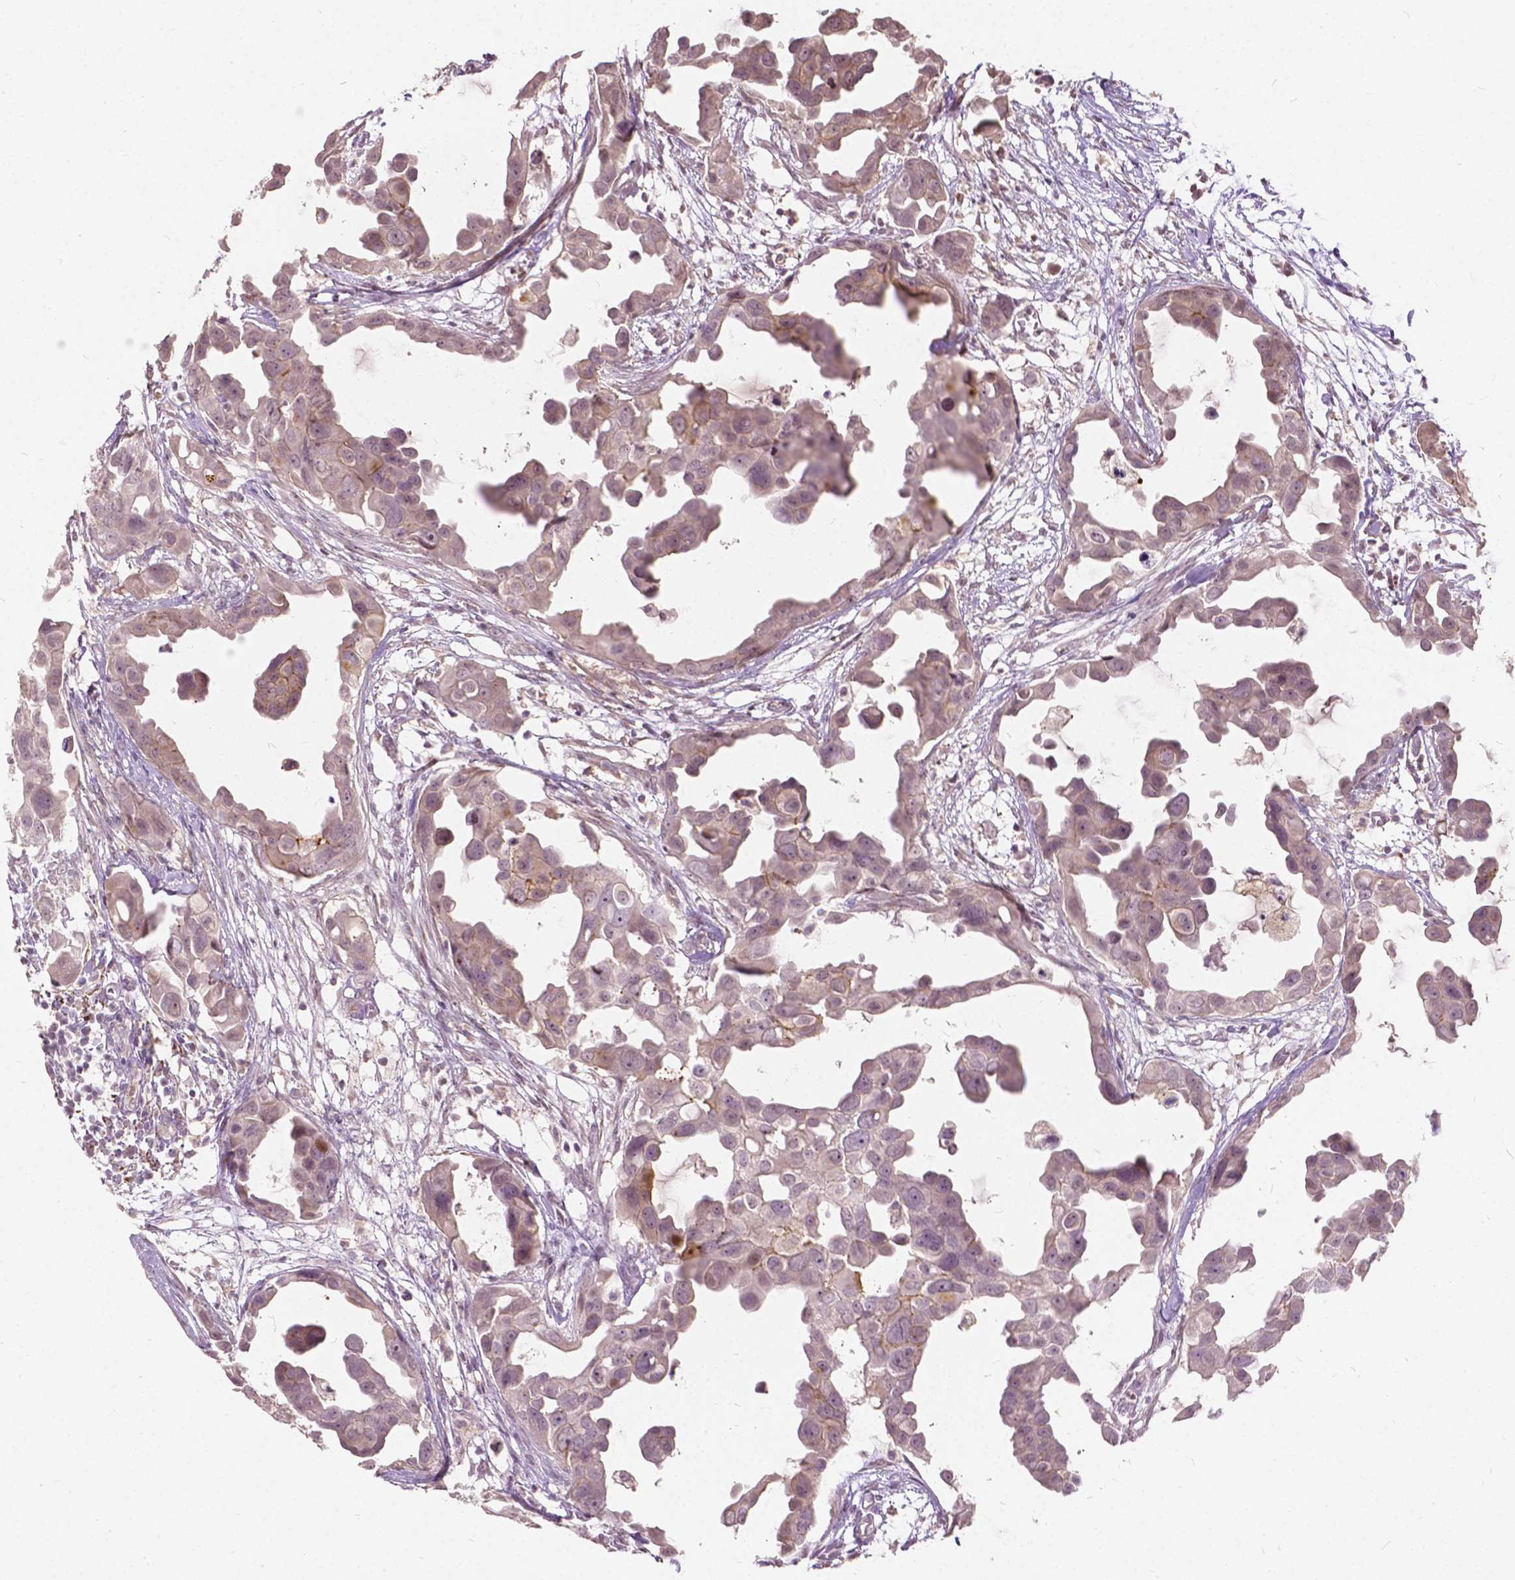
{"staining": {"intensity": "weak", "quantity": "25%-75%", "location": "cytoplasmic/membranous"}, "tissue": "breast cancer", "cell_type": "Tumor cells", "image_type": "cancer", "snomed": [{"axis": "morphology", "description": "Duct carcinoma"}, {"axis": "topography", "description": "Breast"}], "caption": "This image reveals immunohistochemistry (IHC) staining of breast cancer, with low weak cytoplasmic/membranous expression in approximately 25%-75% of tumor cells.", "gene": "DLX6", "patient": {"sex": "female", "age": 38}}